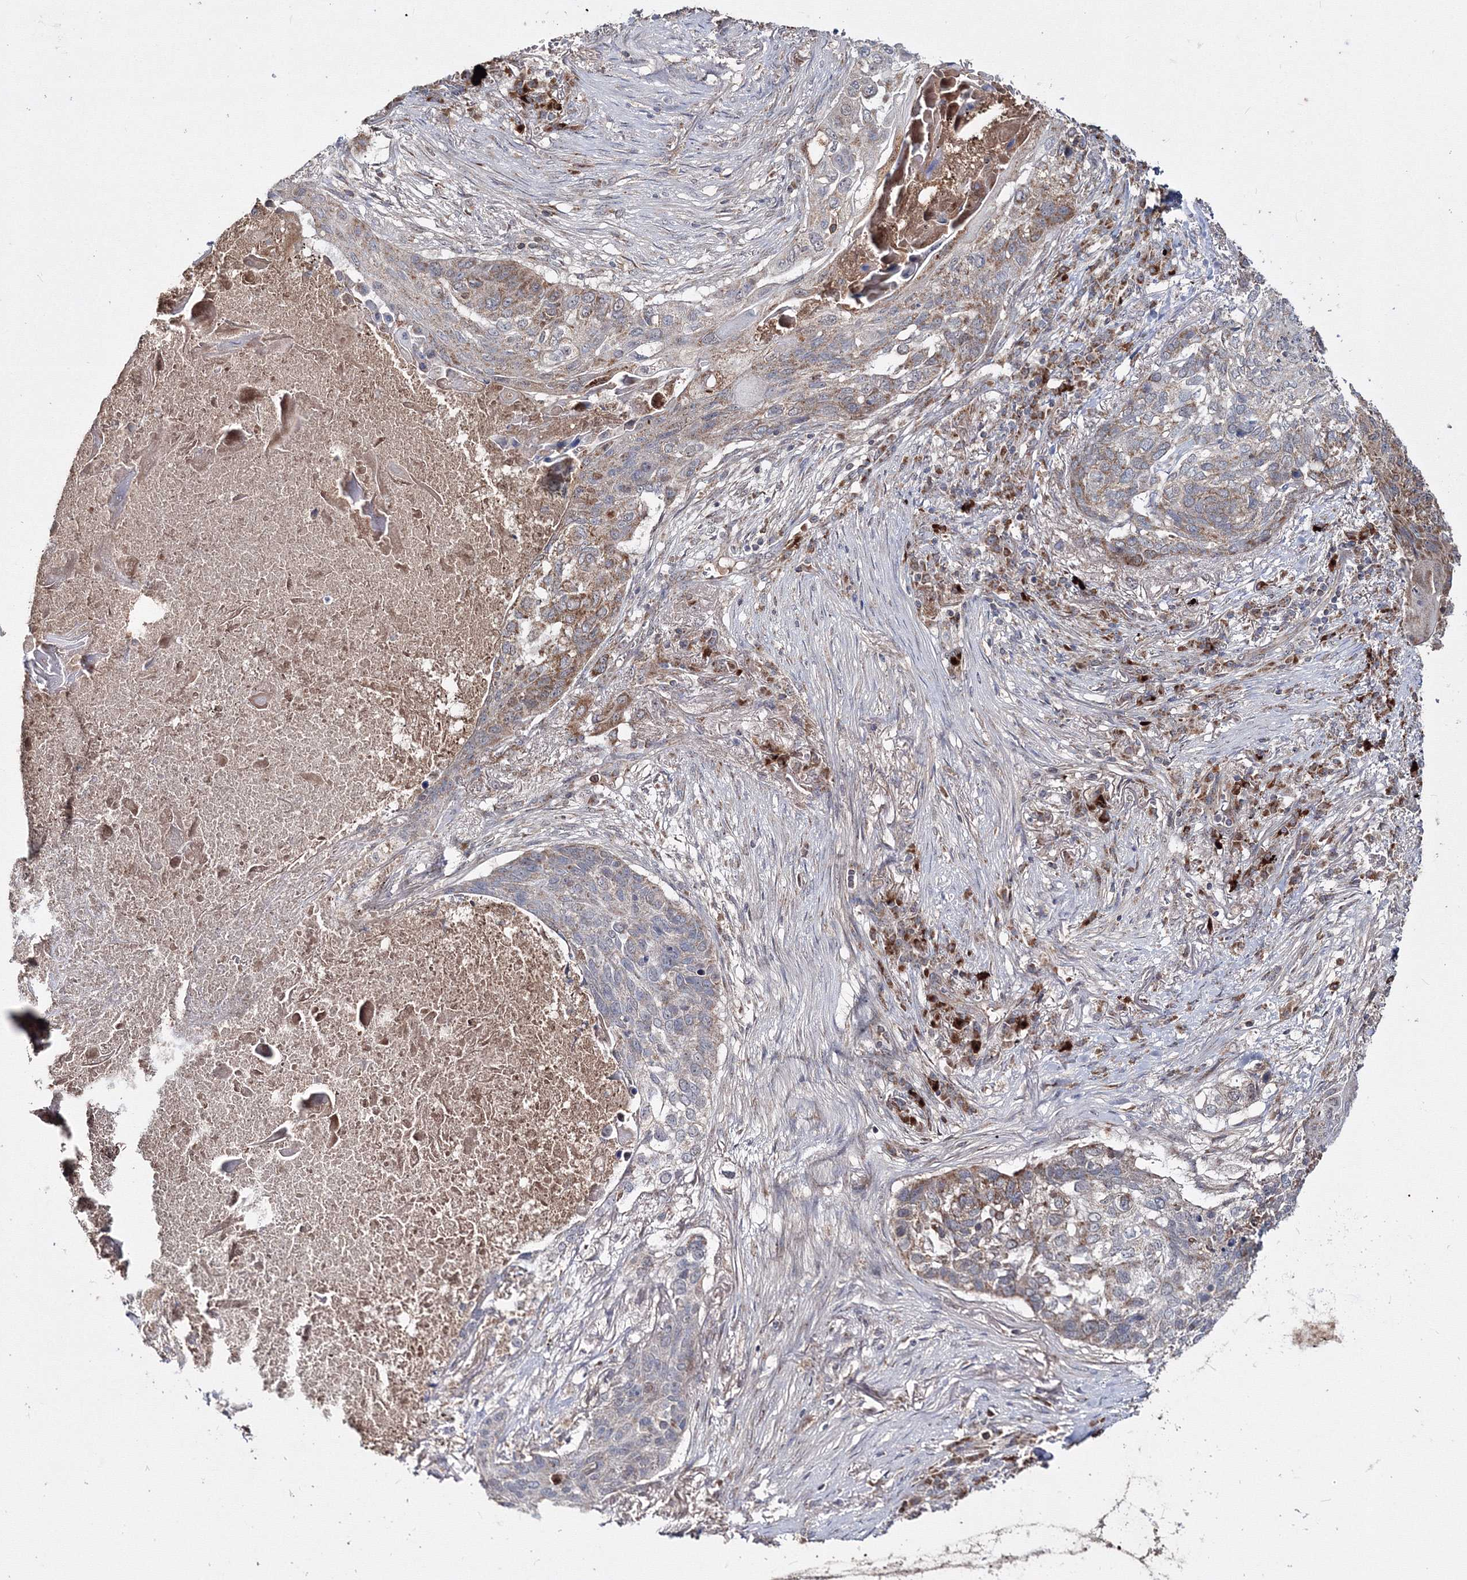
{"staining": {"intensity": "moderate", "quantity": "25%-75%", "location": "cytoplasmic/membranous"}, "tissue": "lung cancer", "cell_type": "Tumor cells", "image_type": "cancer", "snomed": [{"axis": "morphology", "description": "Squamous cell carcinoma, NOS"}, {"axis": "topography", "description": "Lung"}], "caption": "The immunohistochemical stain highlights moderate cytoplasmic/membranous staining in tumor cells of lung cancer tissue.", "gene": "PEX13", "patient": {"sex": "female", "age": 63}}